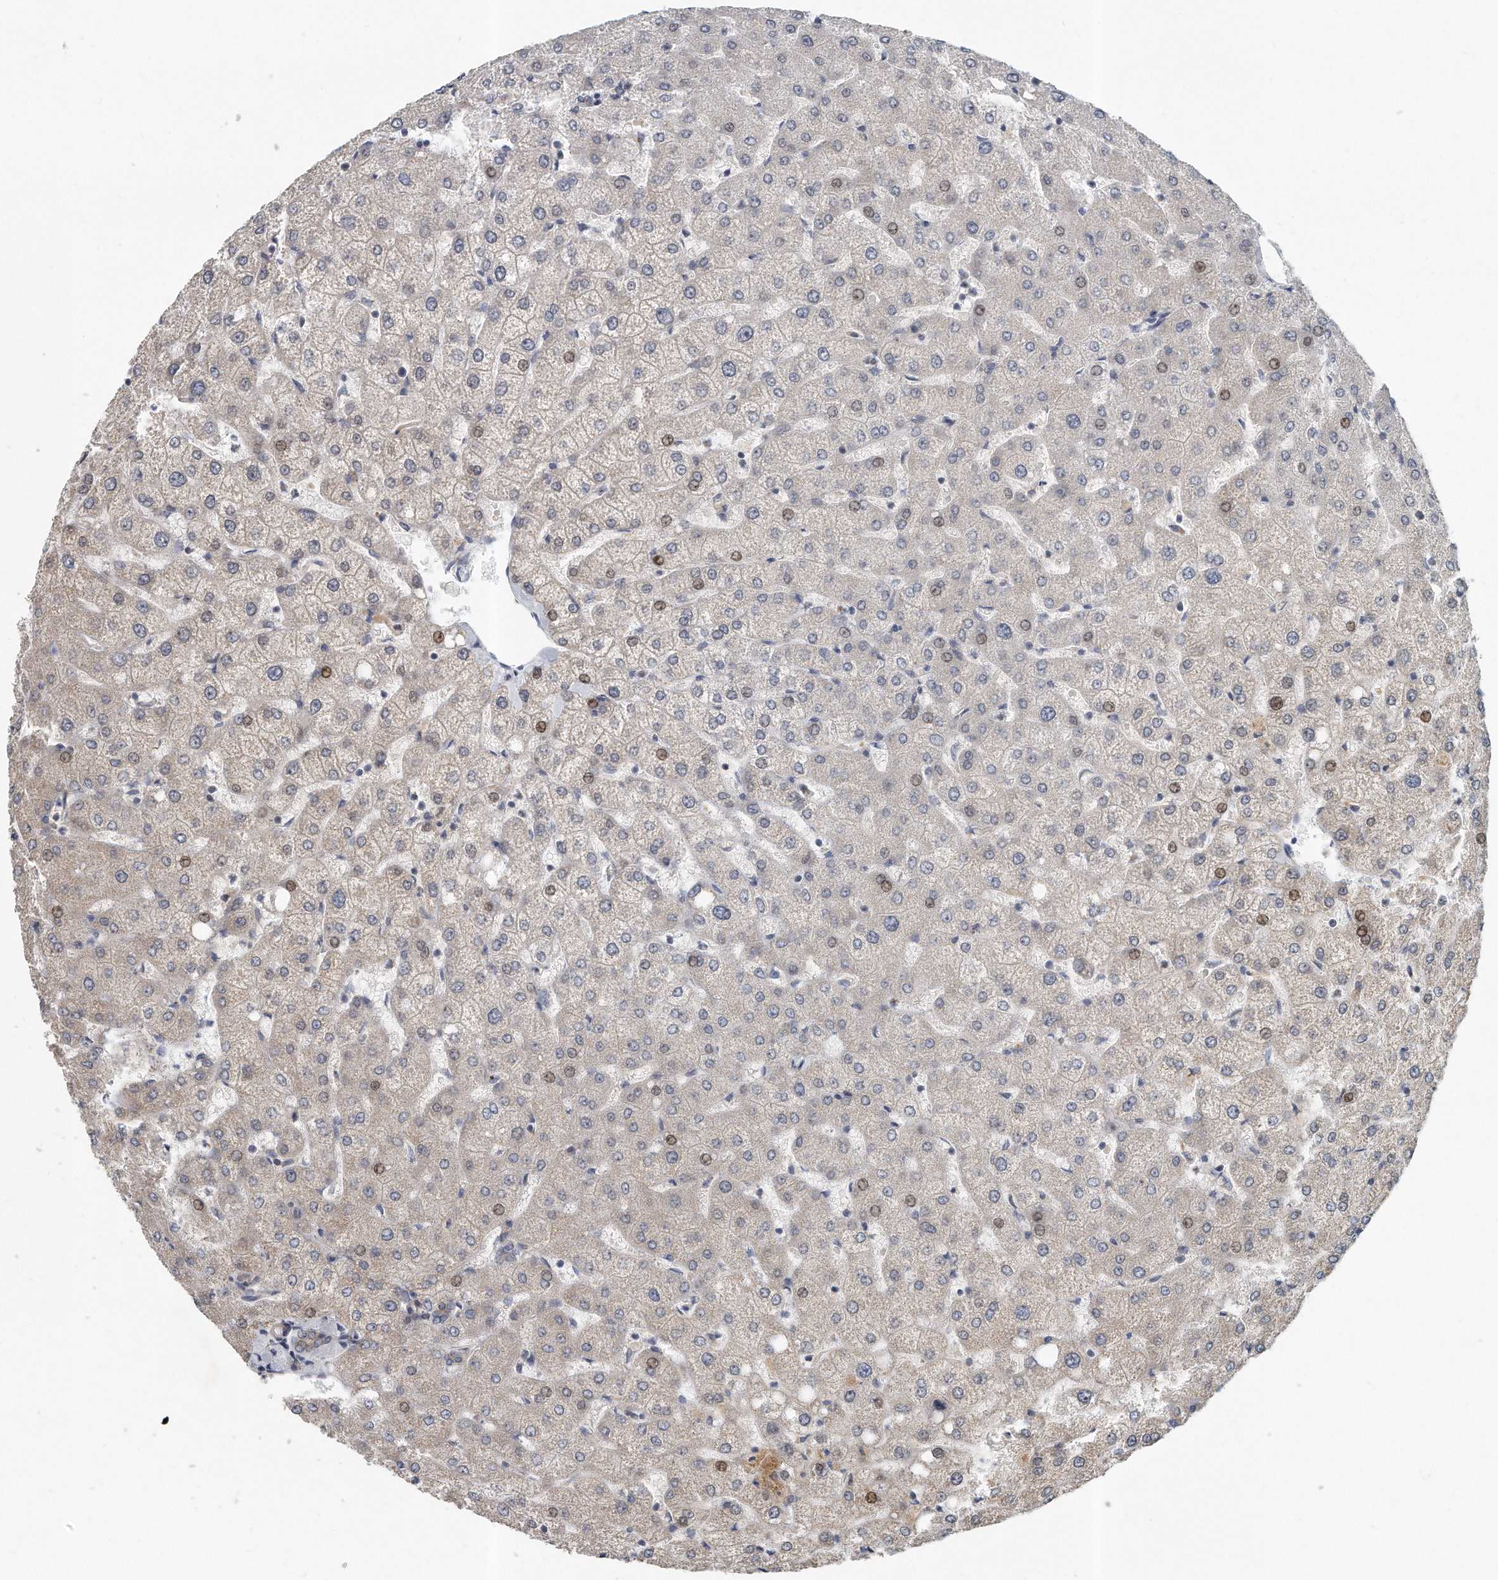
{"staining": {"intensity": "weak", "quantity": "25%-75%", "location": "cytoplasmic/membranous"}, "tissue": "liver", "cell_type": "Cholangiocytes", "image_type": "normal", "snomed": [{"axis": "morphology", "description": "Normal tissue, NOS"}, {"axis": "topography", "description": "Liver"}], "caption": "Protein analysis of normal liver exhibits weak cytoplasmic/membranous staining in approximately 25%-75% of cholangiocytes.", "gene": "PCDH8", "patient": {"sex": "female", "age": 54}}